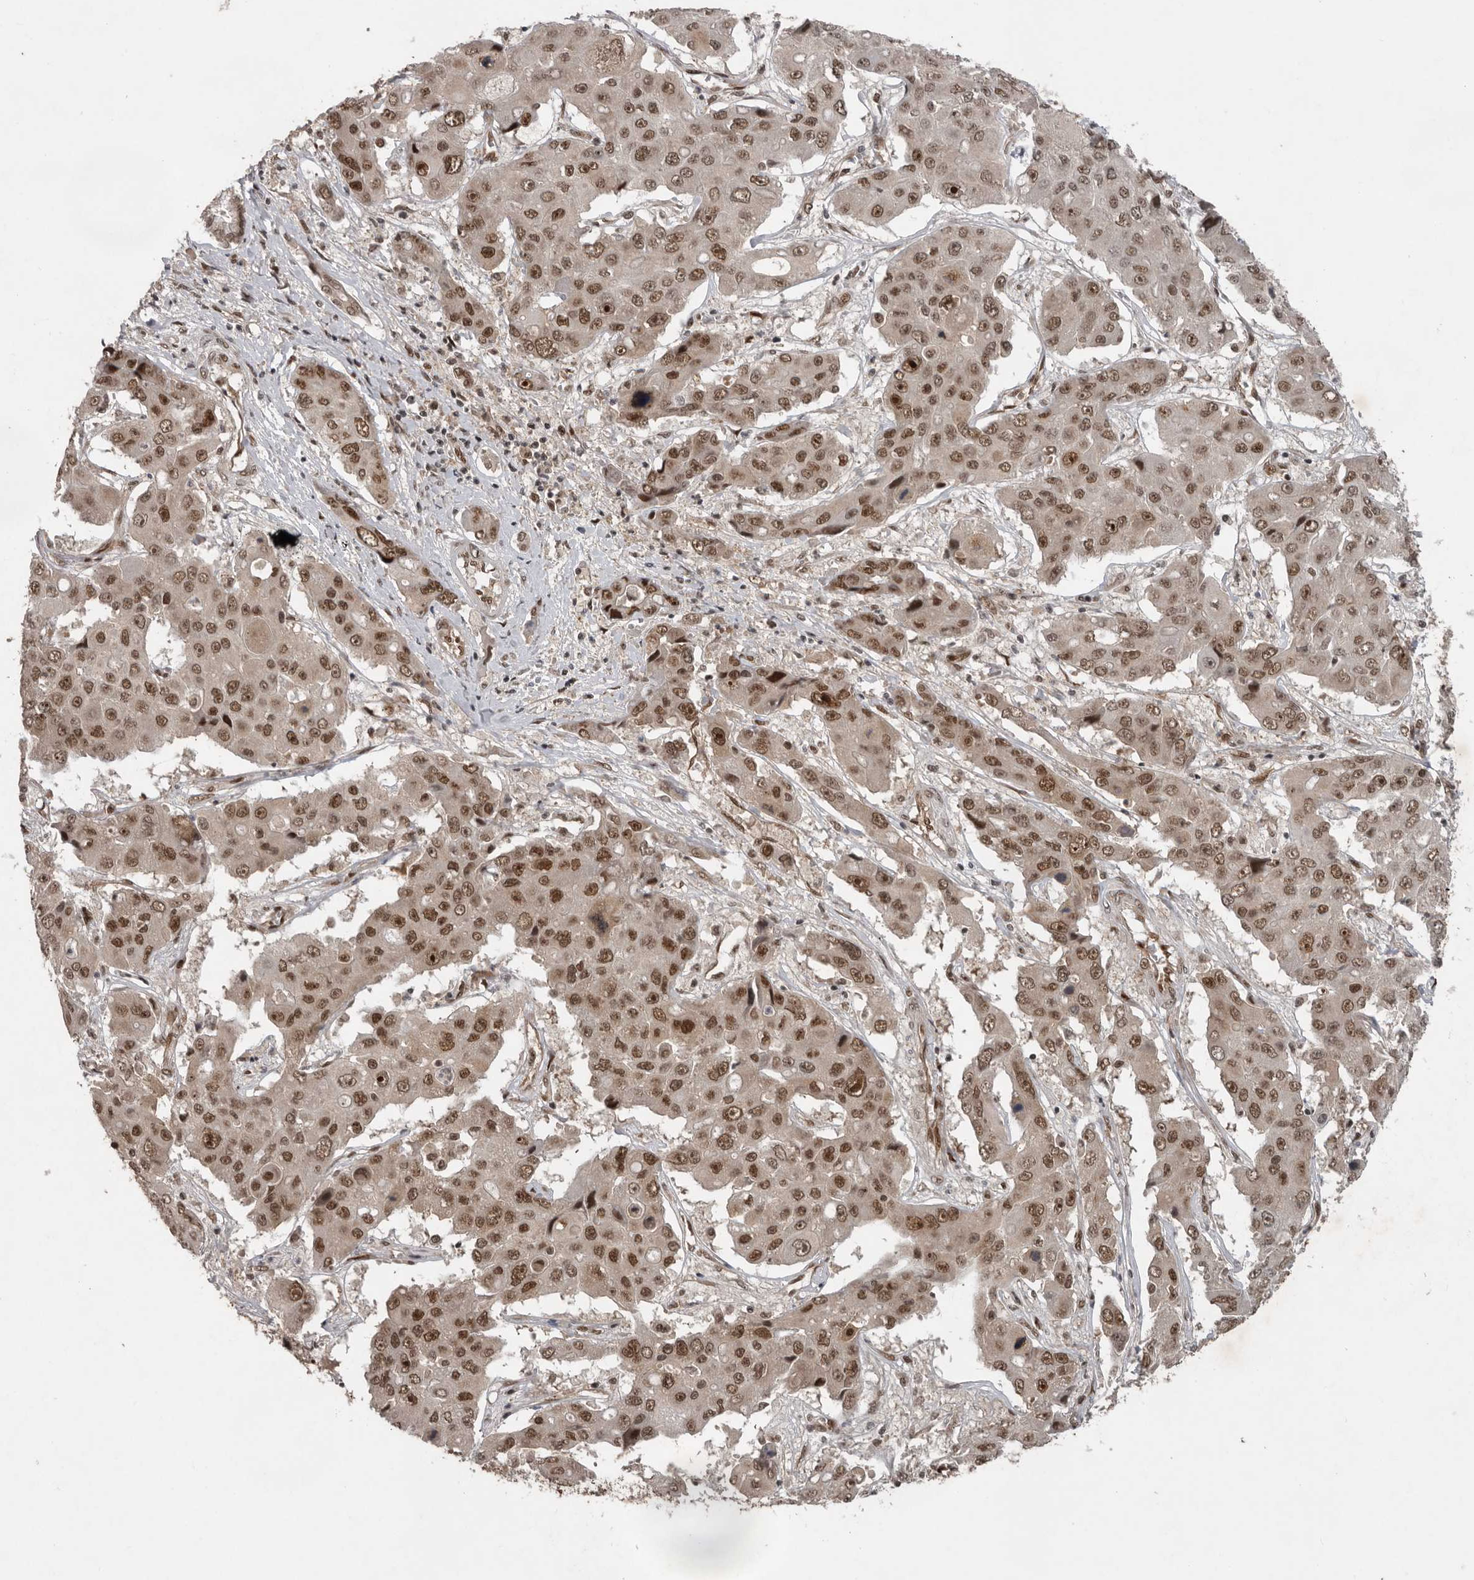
{"staining": {"intensity": "moderate", "quantity": ">75%", "location": "nuclear"}, "tissue": "liver cancer", "cell_type": "Tumor cells", "image_type": "cancer", "snomed": [{"axis": "morphology", "description": "Cholangiocarcinoma"}, {"axis": "topography", "description": "Liver"}], "caption": "Brown immunohistochemical staining in human liver cancer (cholangiocarcinoma) shows moderate nuclear staining in approximately >75% of tumor cells.", "gene": "CDC27", "patient": {"sex": "male", "age": 67}}